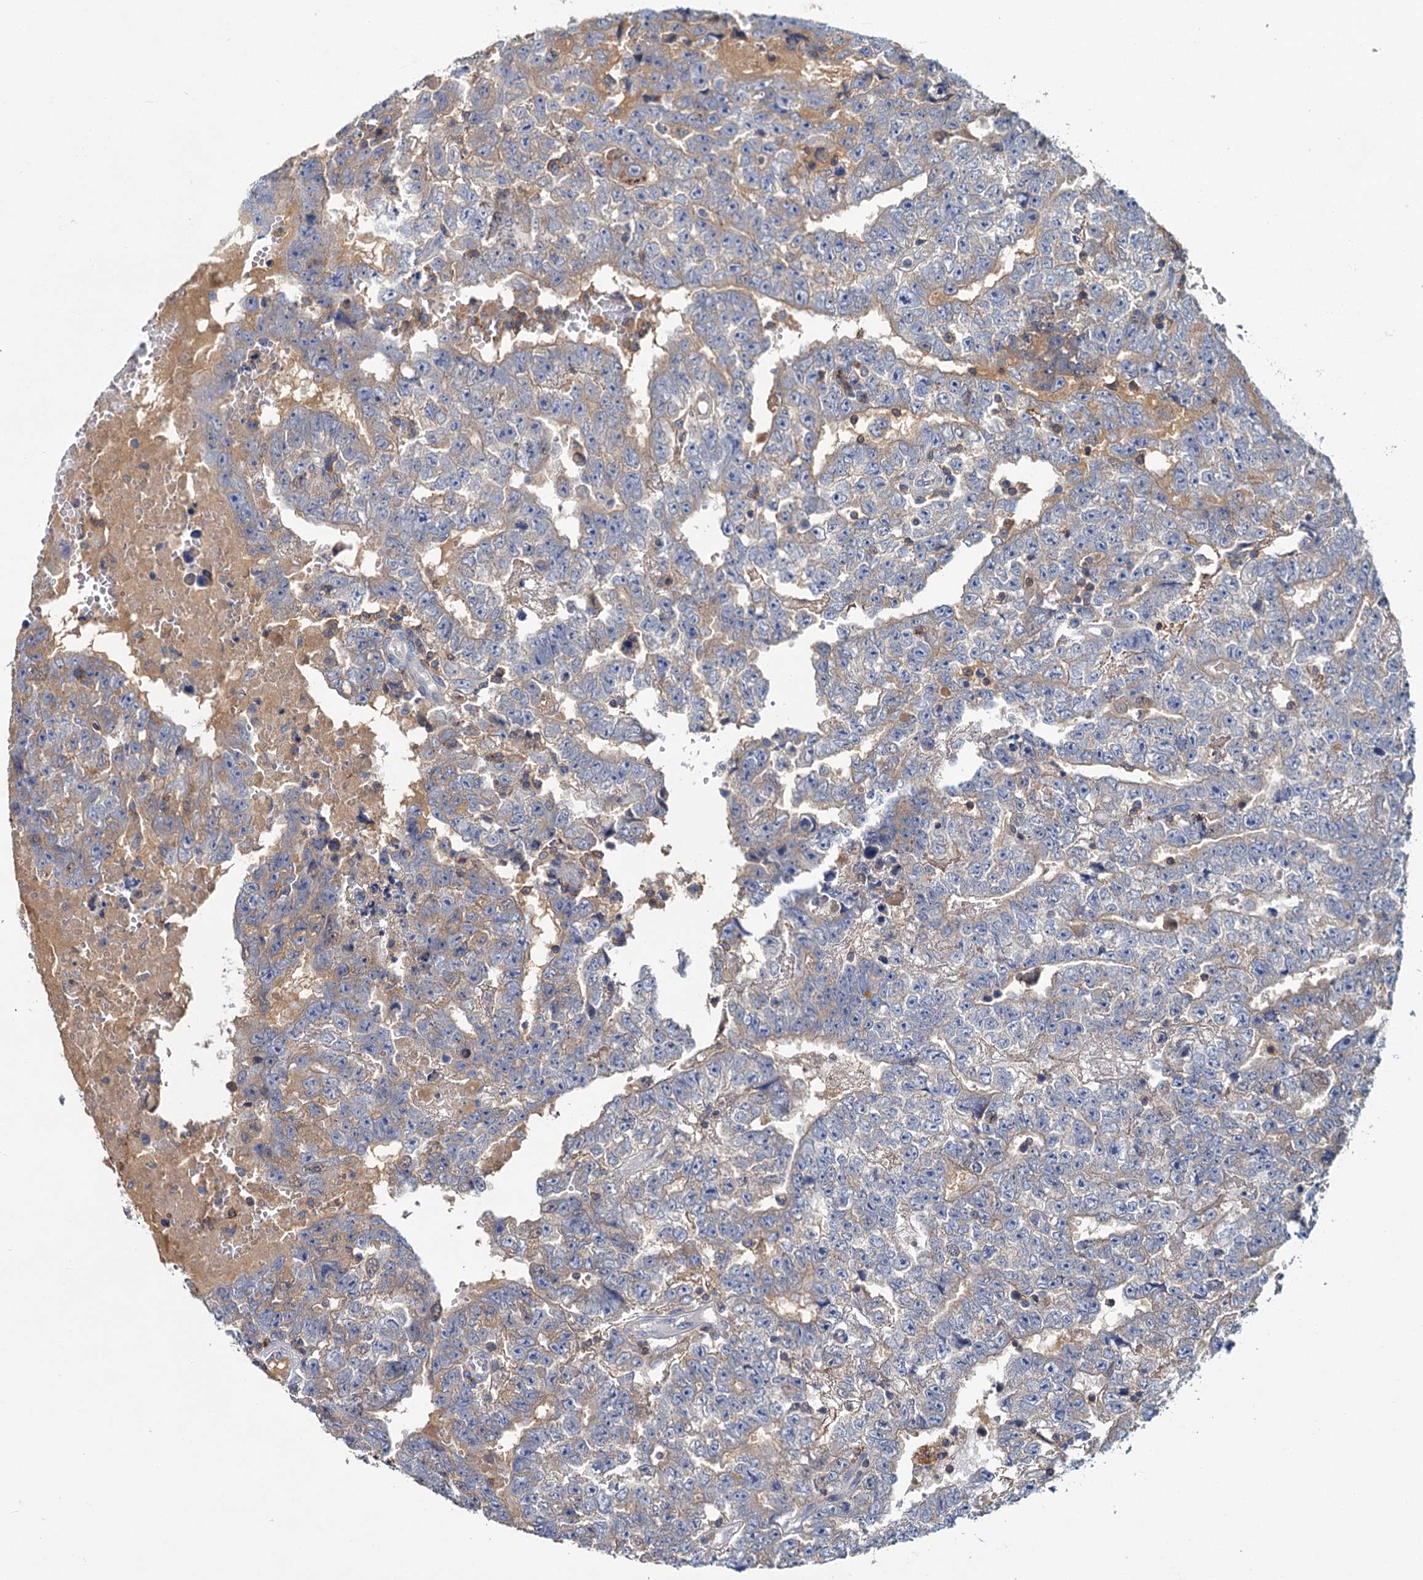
{"staining": {"intensity": "weak", "quantity": "<25%", "location": "cytoplasmic/membranous"}, "tissue": "testis cancer", "cell_type": "Tumor cells", "image_type": "cancer", "snomed": [{"axis": "morphology", "description": "Carcinoma, Embryonal, NOS"}, {"axis": "topography", "description": "Testis"}], "caption": "Immunohistochemistry (IHC) micrograph of testis cancer stained for a protein (brown), which displays no positivity in tumor cells.", "gene": "FGFR2", "patient": {"sex": "male", "age": 25}}